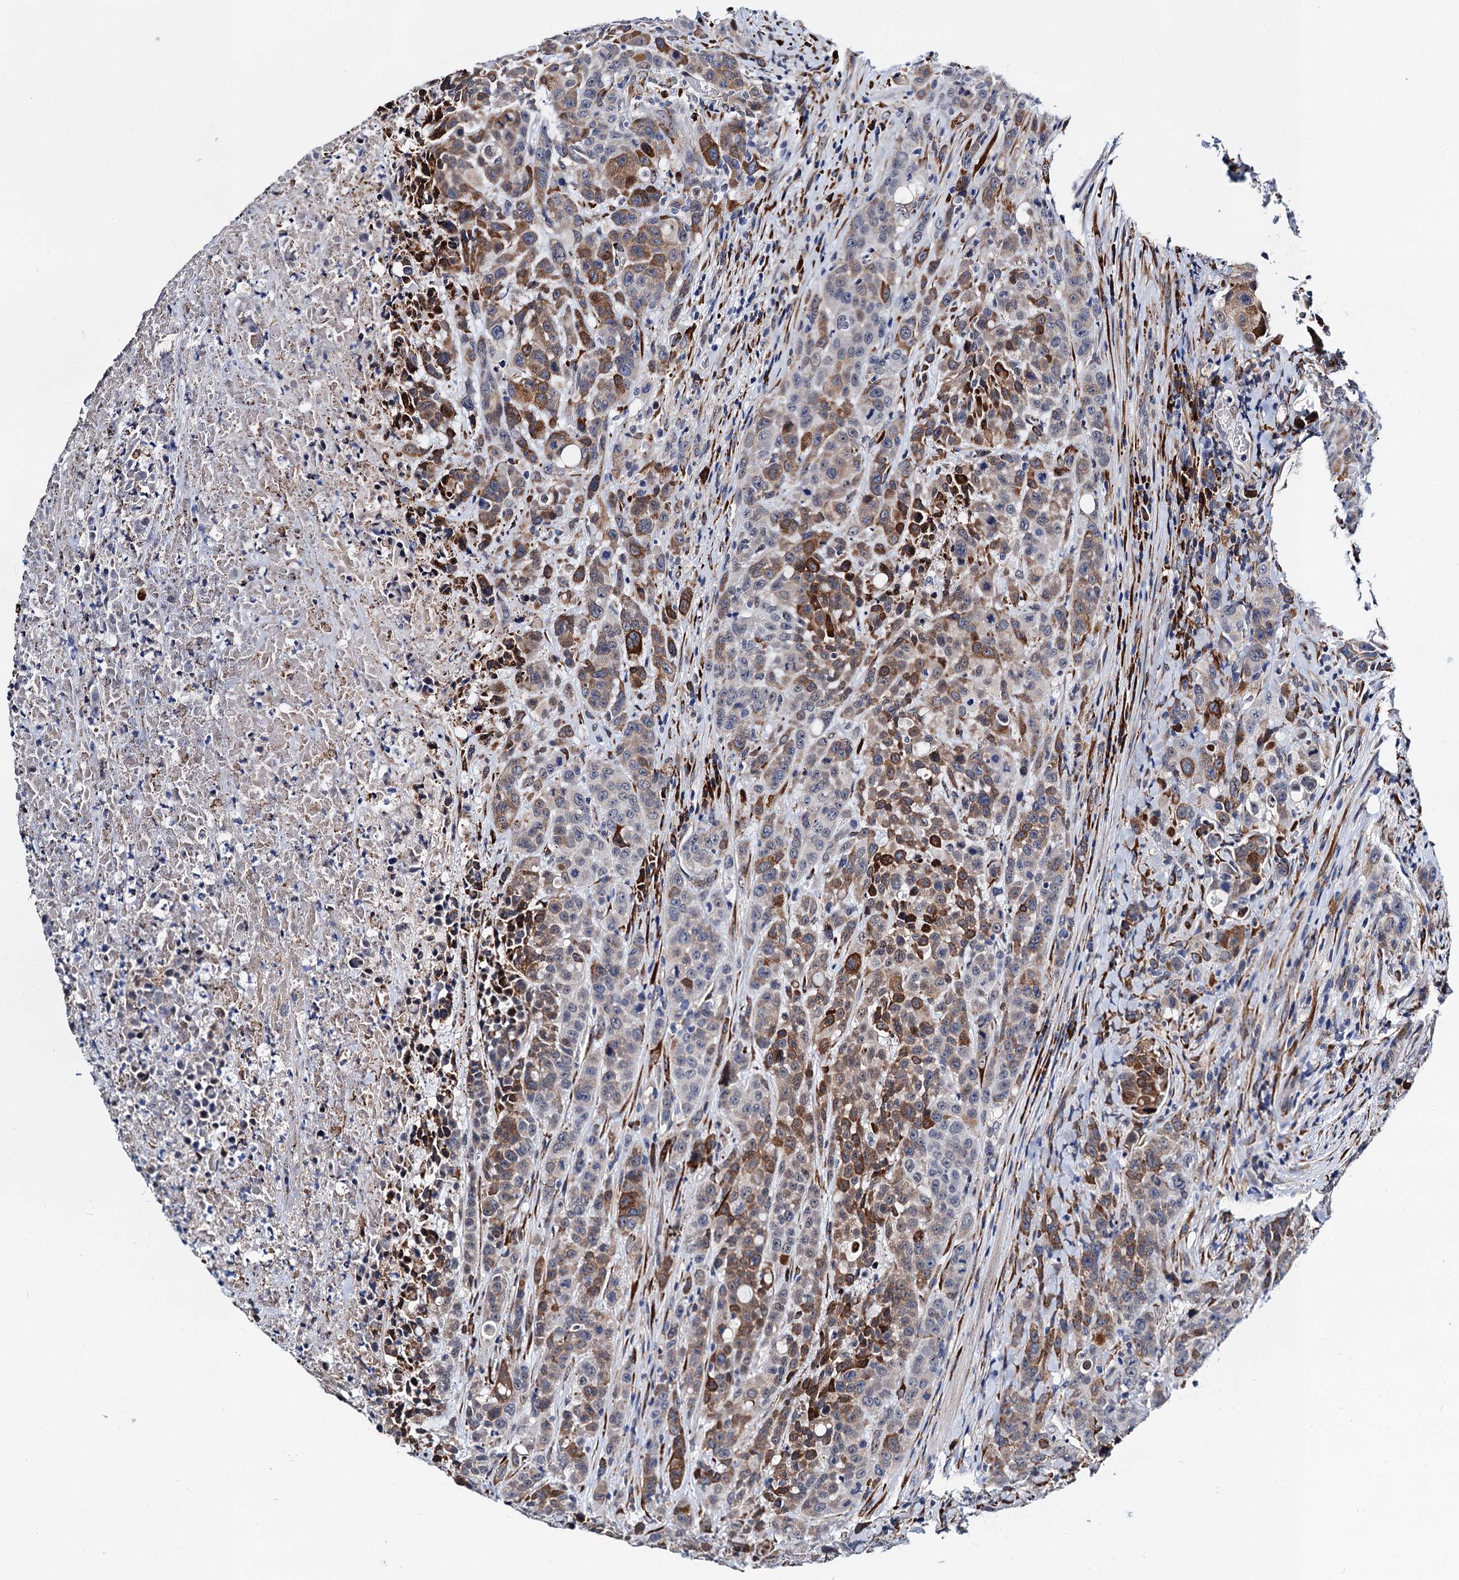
{"staining": {"intensity": "moderate", "quantity": "25%-75%", "location": "cytoplasmic/membranous"}, "tissue": "colorectal cancer", "cell_type": "Tumor cells", "image_type": "cancer", "snomed": [{"axis": "morphology", "description": "Adenocarcinoma, NOS"}, {"axis": "topography", "description": "Colon"}], "caption": "High-magnification brightfield microscopy of colorectal adenocarcinoma stained with DAB (brown) and counterstained with hematoxylin (blue). tumor cells exhibit moderate cytoplasmic/membranous positivity is appreciated in approximately25%-75% of cells.", "gene": "SLC7A10", "patient": {"sex": "male", "age": 62}}